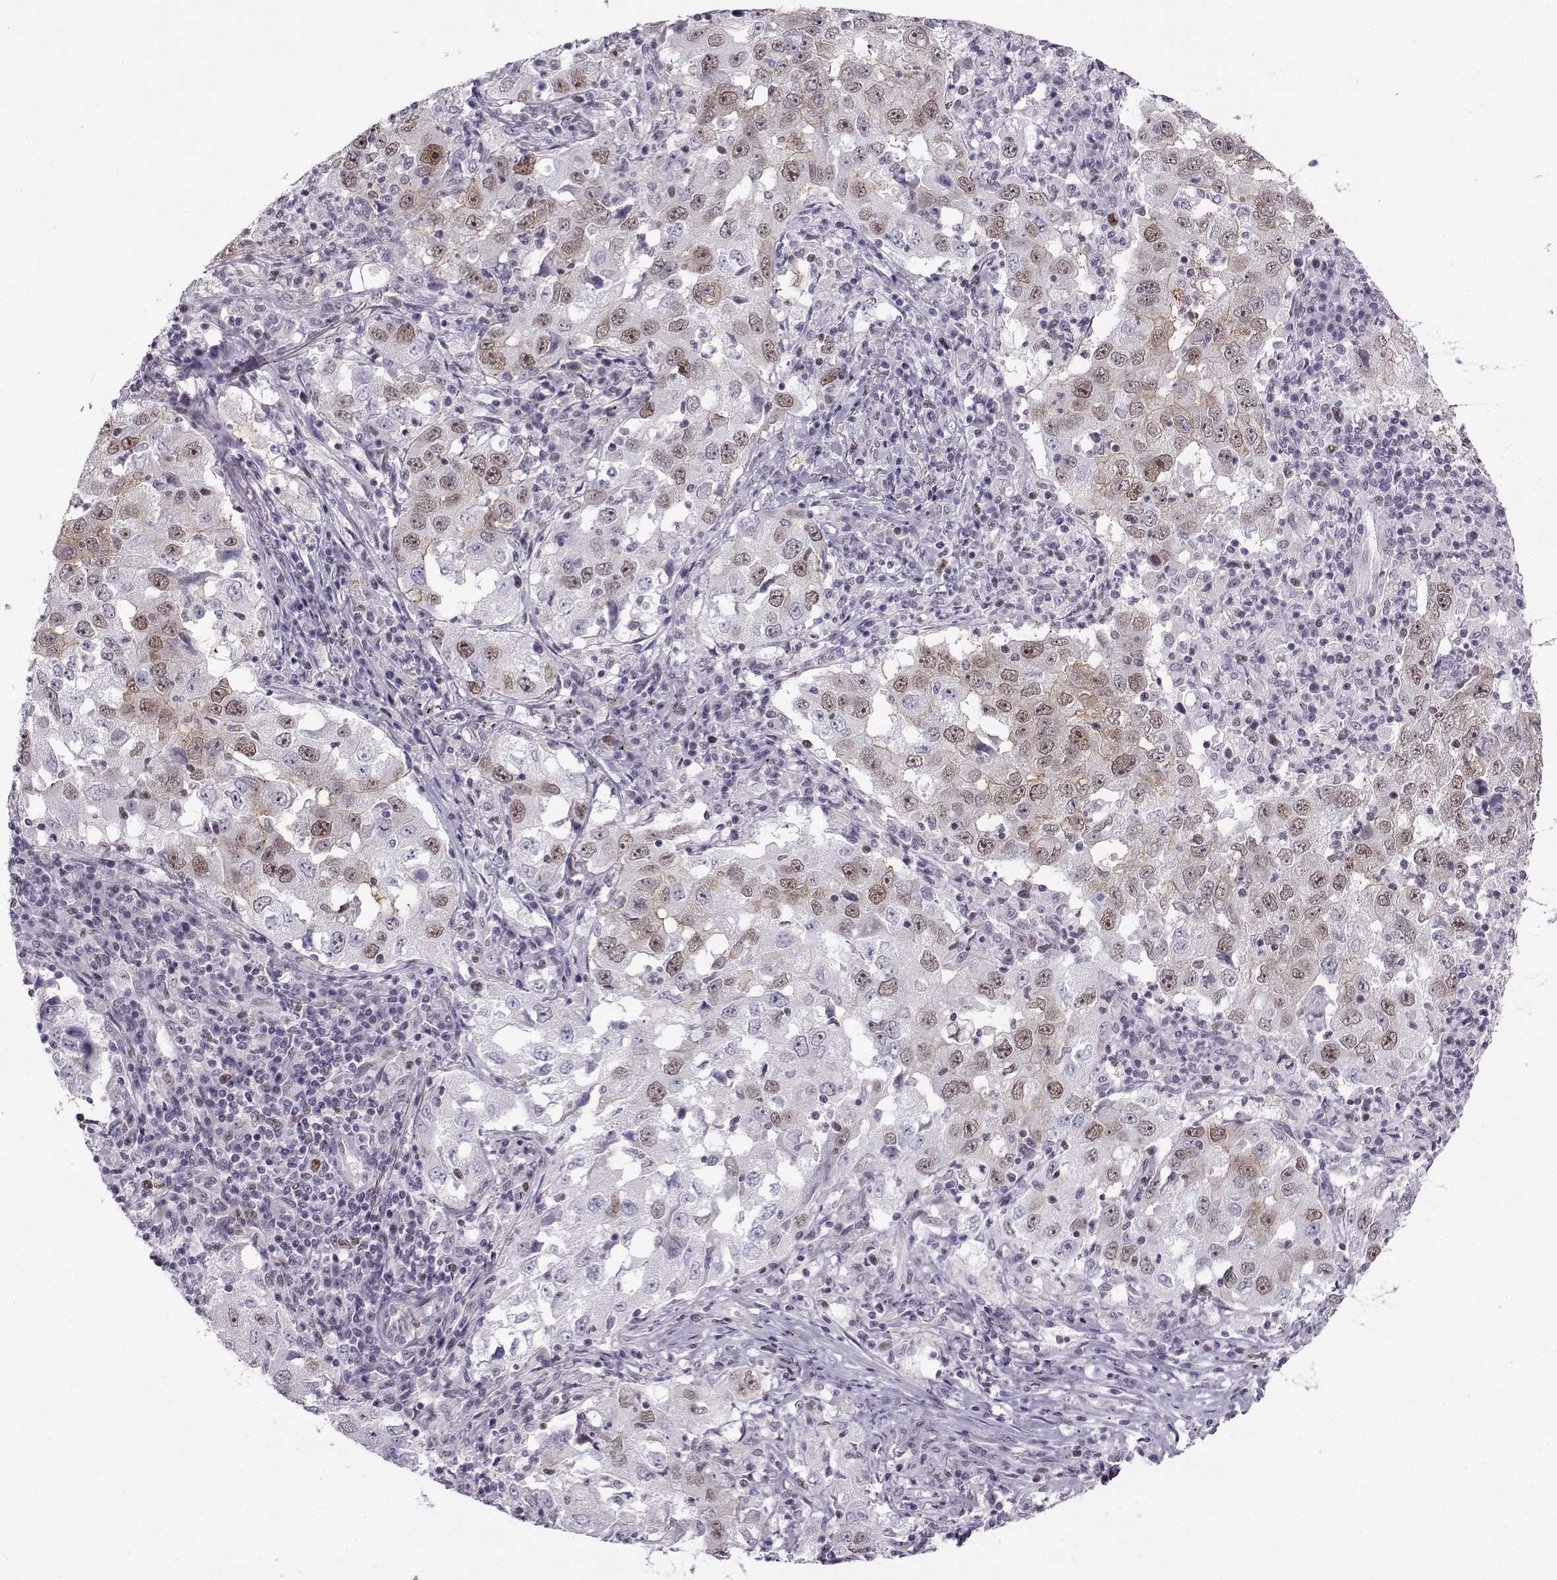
{"staining": {"intensity": "weak", "quantity": "25%-75%", "location": "cytoplasmic/membranous"}, "tissue": "lung cancer", "cell_type": "Tumor cells", "image_type": "cancer", "snomed": [{"axis": "morphology", "description": "Adenocarcinoma, NOS"}, {"axis": "topography", "description": "Lung"}], "caption": "Protein expression analysis of human lung adenocarcinoma reveals weak cytoplasmic/membranous staining in approximately 25%-75% of tumor cells.", "gene": "BACH1", "patient": {"sex": "male", "age": 73}}